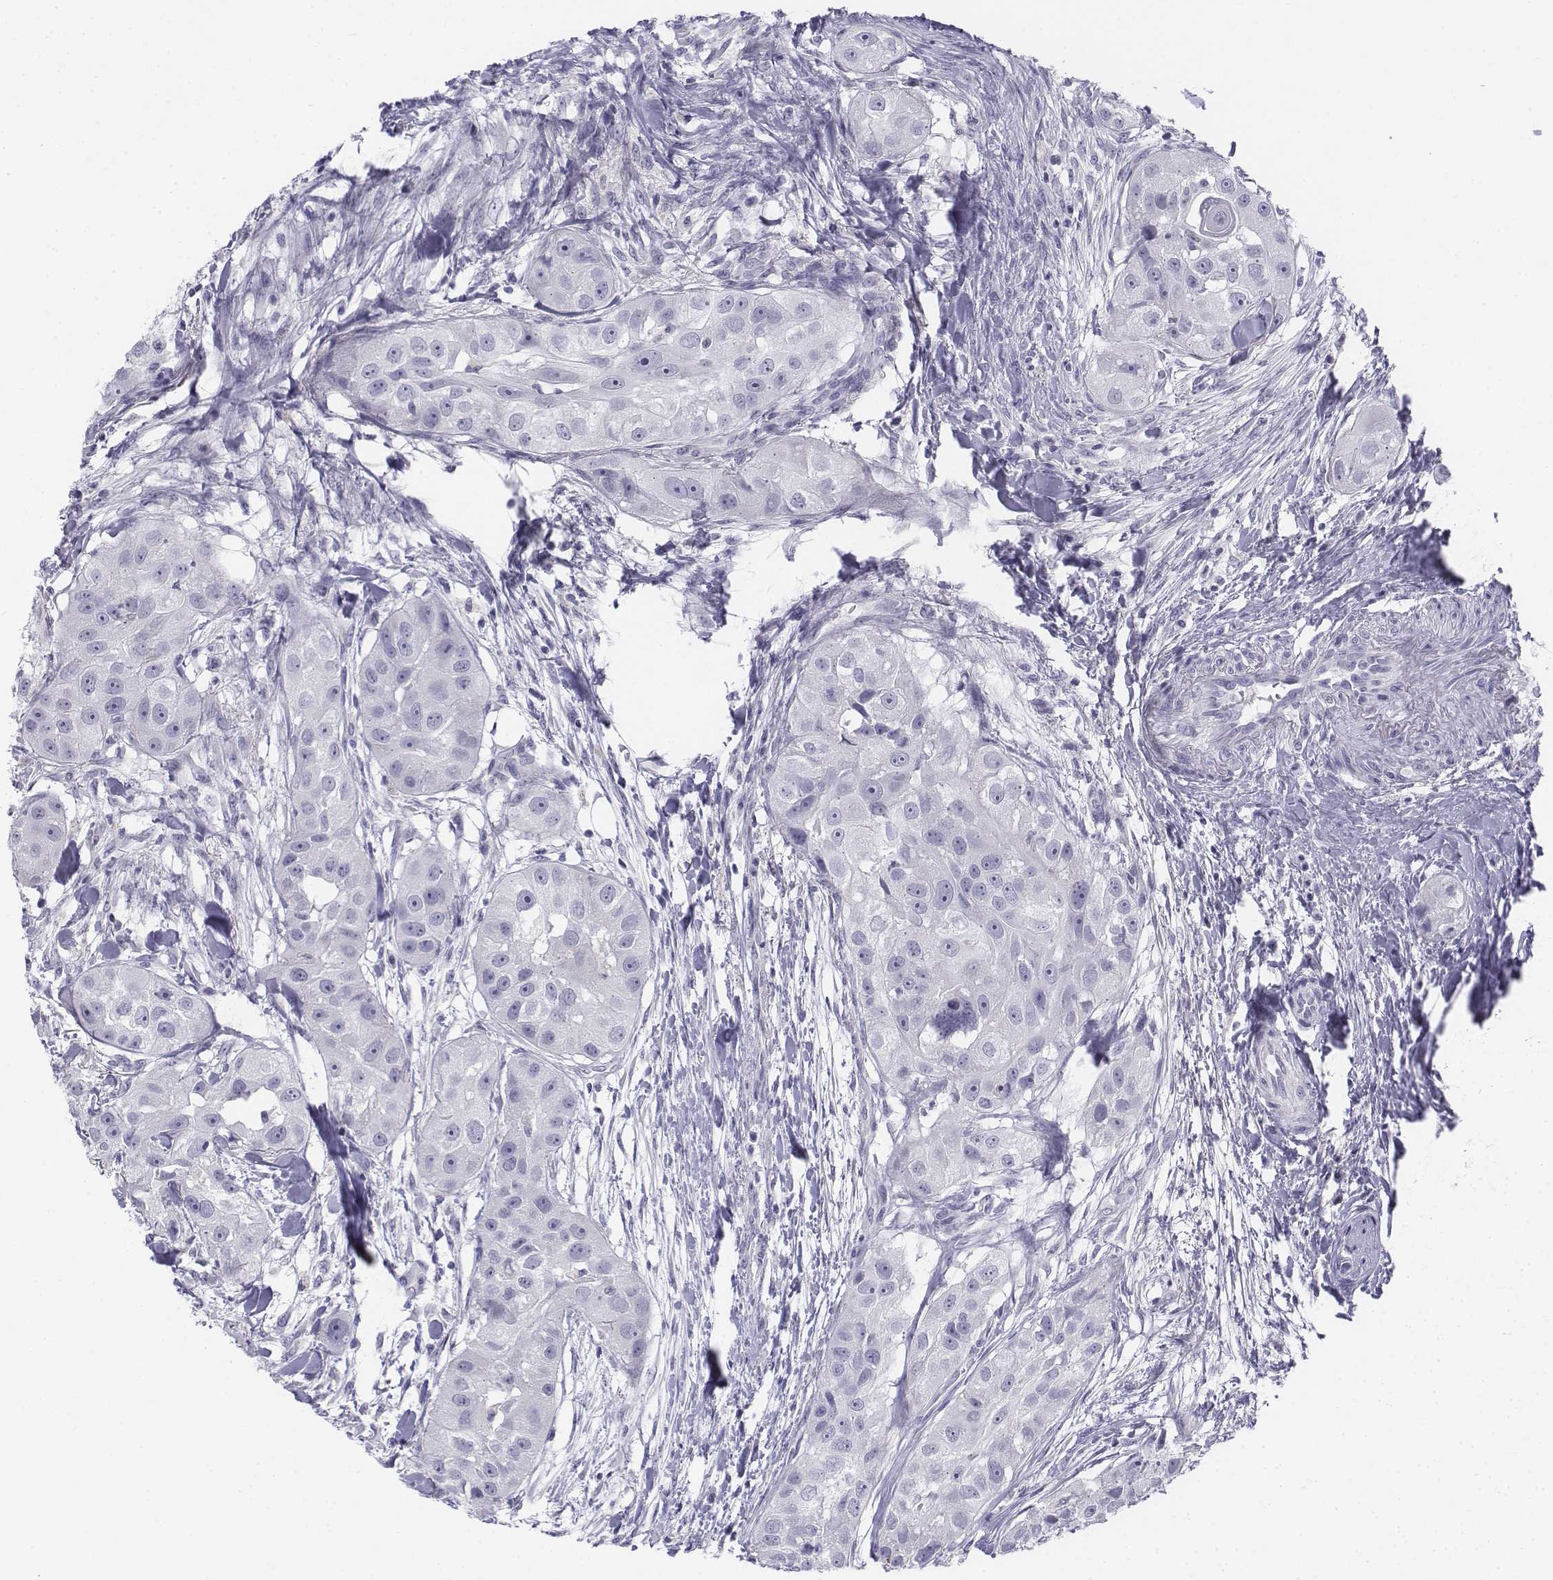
{"staining": {"intensity": "negative", "quantity": "none", "location": "none"}, "tissue": "head and neck cancer", "cell_type": "Tumor cells", "image_type": "cancer", "snomed": [{"axis": "morphology", "description": "Squamous cell carcinoma, NOS"}, {"axis": "topography", "description": "Head-Neck"}], "caption": "Tumor cells are negative for brown protein staining in head and neck squamous cell carcinoma. (Immunohistochemistry (ihc), brightfield microscopy, high magnification).", "gene": "TH", "patient": {"sex": "male", "age": 51}}